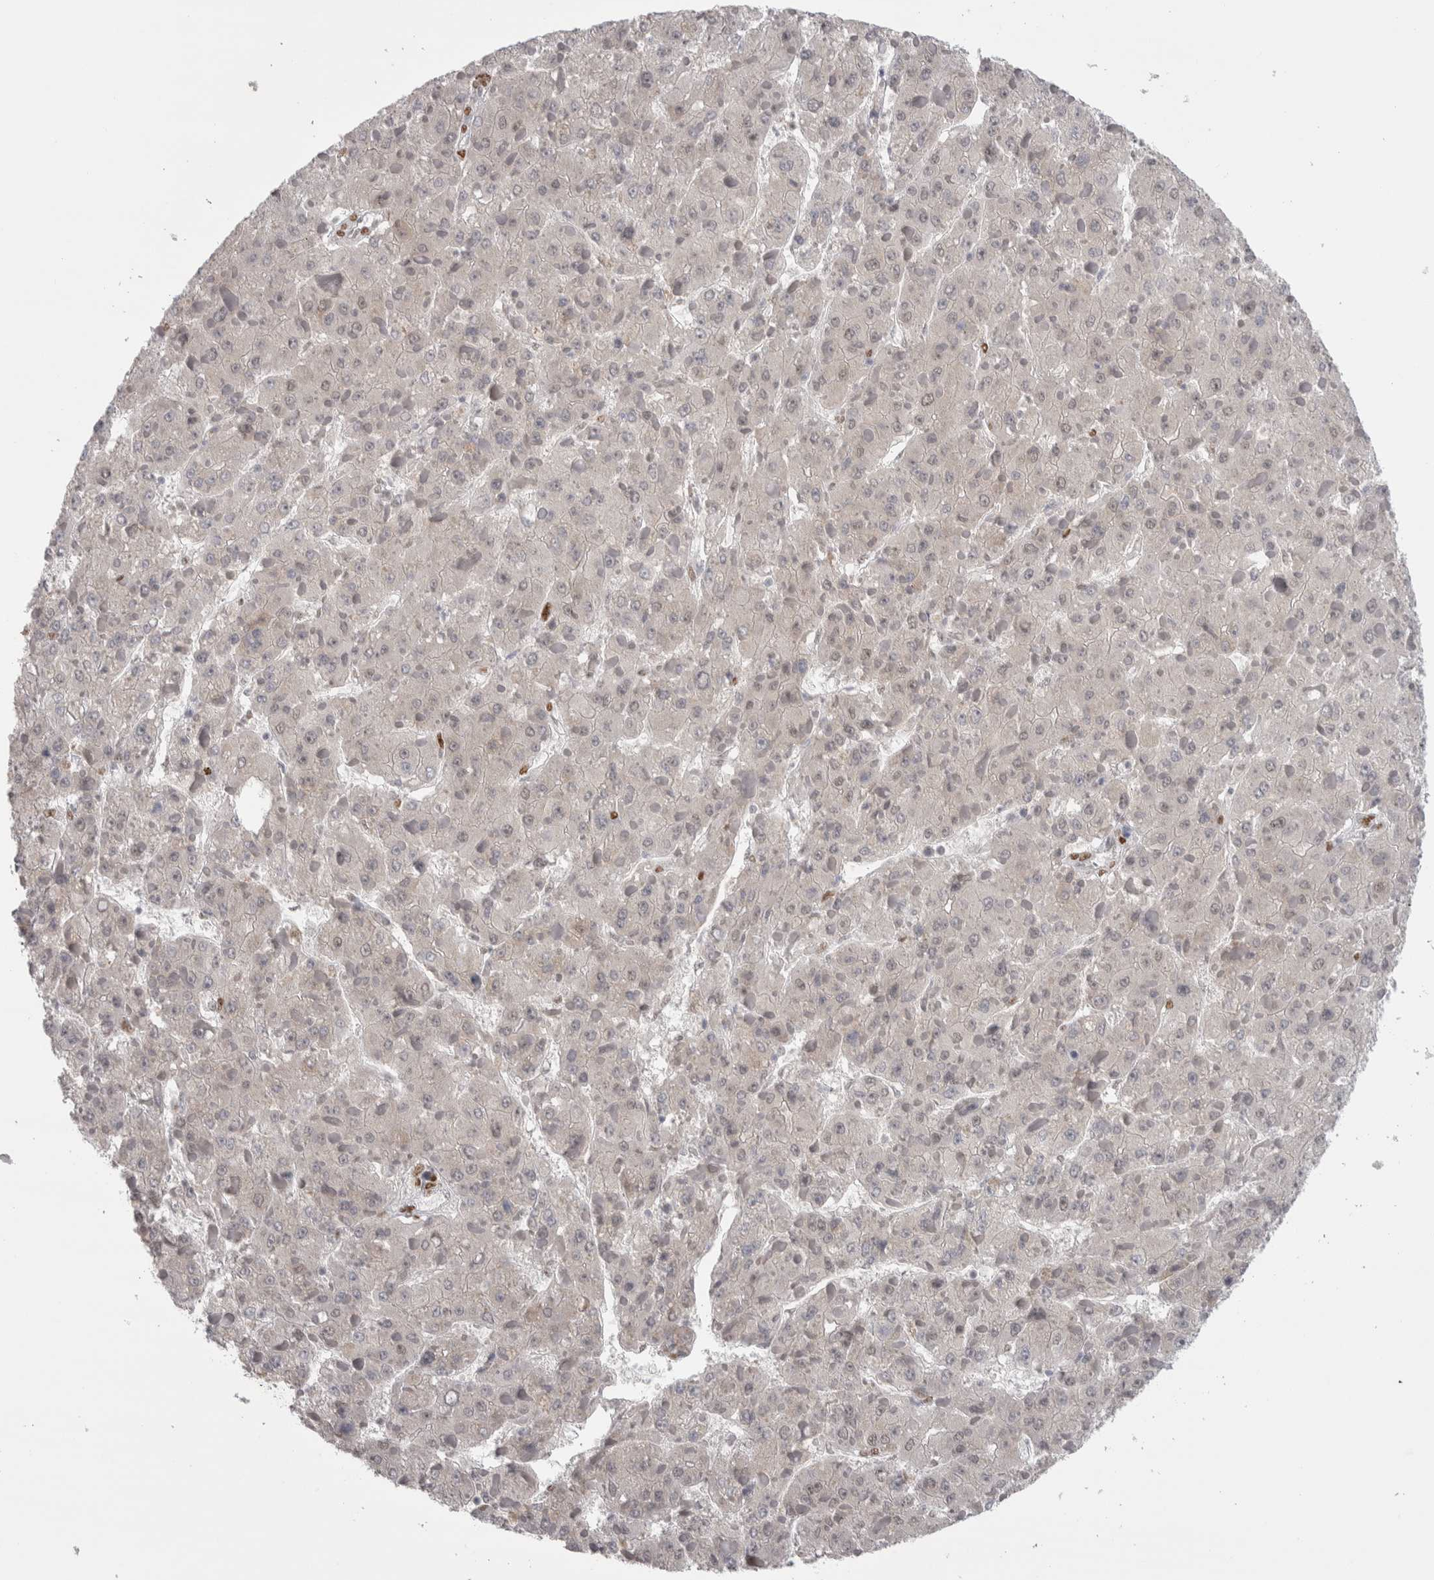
{"staining": {"intensity": "negative", "quantity": "none", "location": "none"}, "tissue": "liver cancer", "cell_type": "Tumor cells", "image_type": "cancer", "snomed": [{"axis": "morphology", "description": "Carcinoma, Hepatocellular, NOS"}, {"axis": "topography", "description": "Liver"}], "caption": "The histopathology image demonstrates no staining of tumor cells in liver hepatocellular carcinoma. The staining is performed using DAB (3,3'-diaminobenzidine) brown chromogen with nuclei counter-stained in using hematoxylin.", "gene": "HEXIM2", "patient": {"sex": "female", "age": 73}}